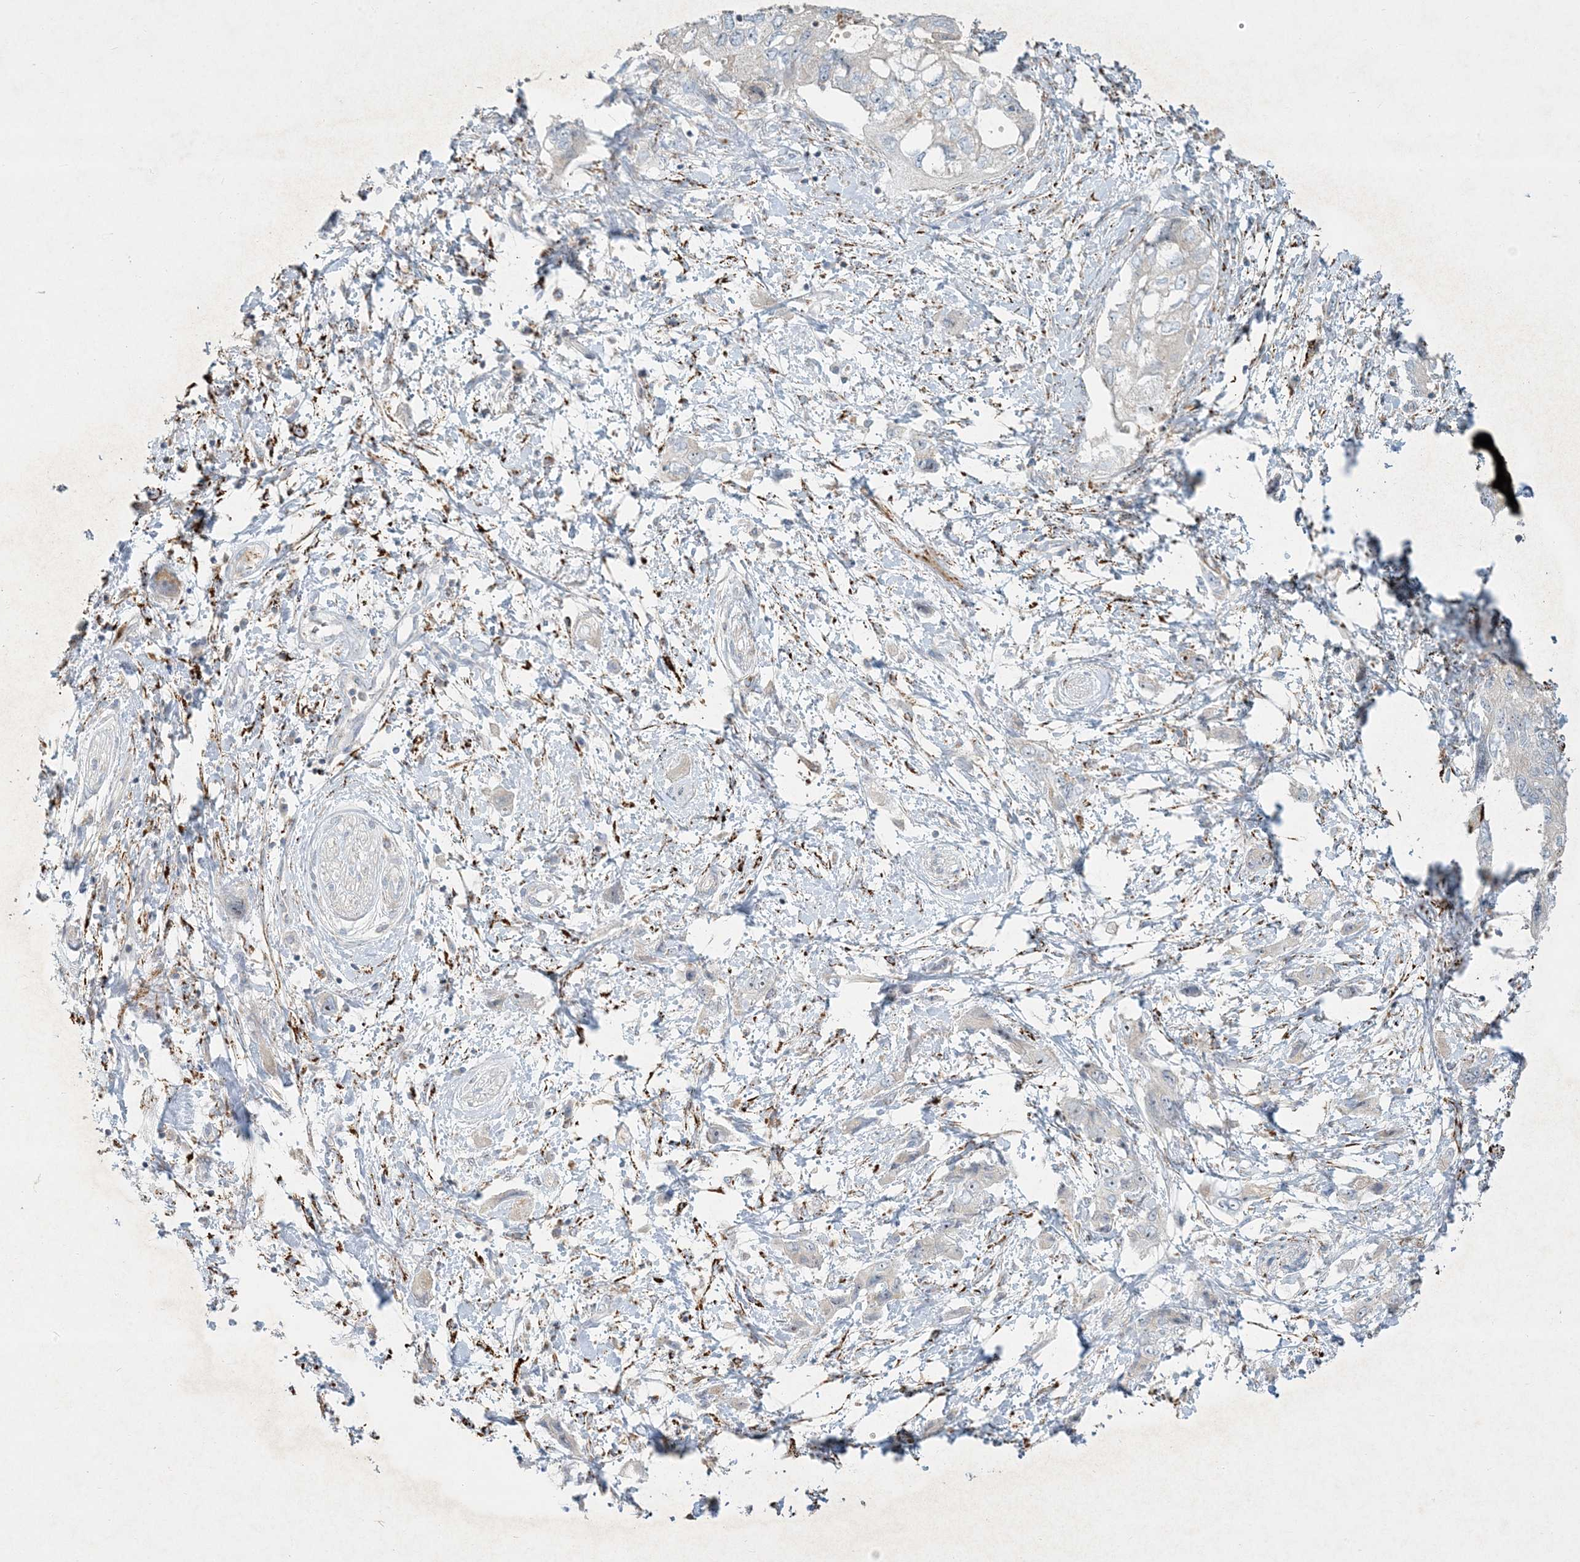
{"staining": {"intensity": "negative", "quantity": "none", "location": "none"}, "tissue": "pancreatic cancer", "cell_type": "Tumor cells", "image_type": "cancer", "snomed": [{"axis": "morphology", "description": "Adenocarcinoma, NOS"}, {"axis": "topography", "description": "Pancreas"}], "caption": "The IHC histopathology image has no significant expression in tumor cells of pancreatic cancer (adenocarcinoma) tissue.", "gene": "LTN1", "patient": {"sex": "female", "age": 73}}